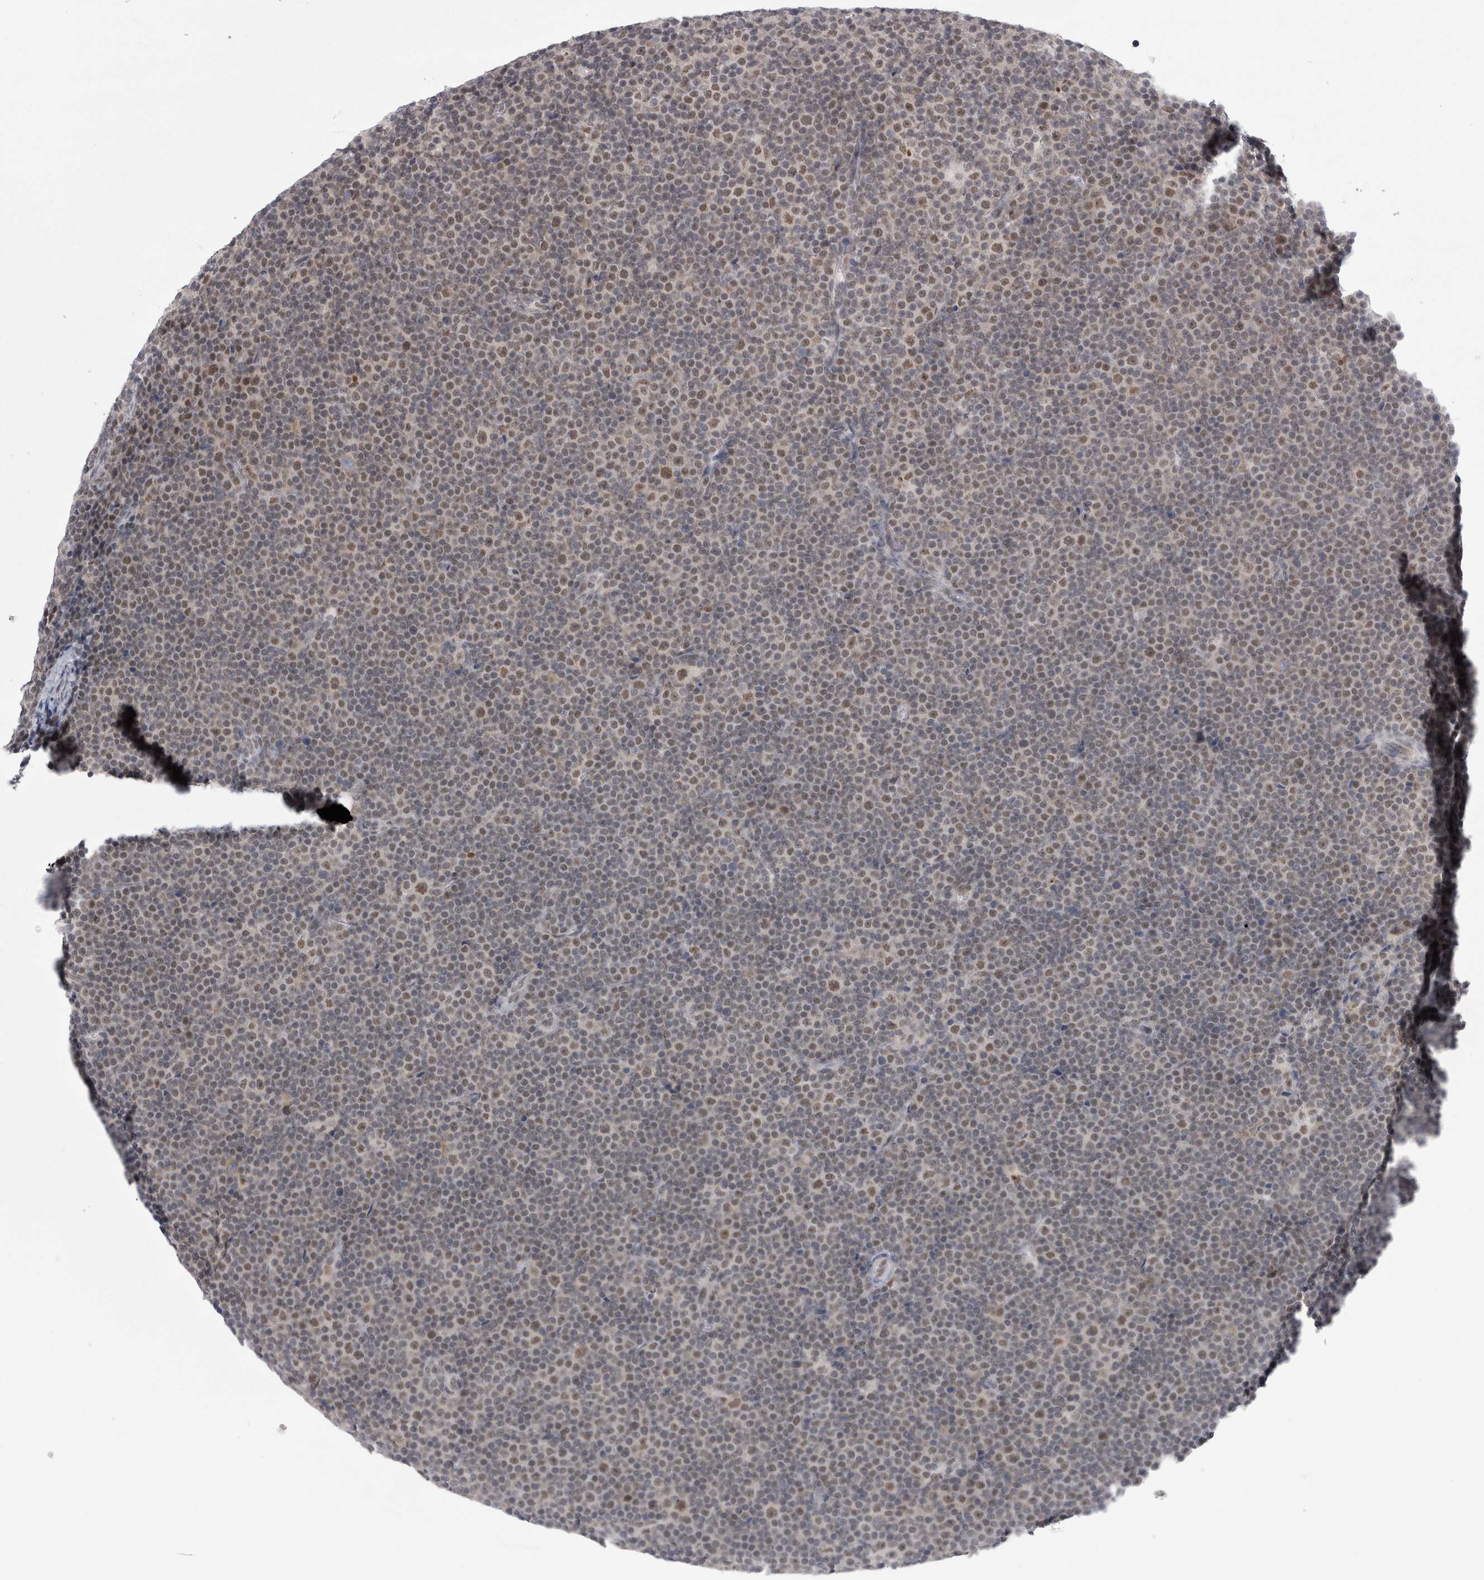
{"staining": {"intensity": "moderate", "quantity": "25%-75%", "location": "nuclear"}, "tissue": "lymphoma", "cell_type": "Tumor cells", "image_type": "cancer", "snomed": [{"axis": "morphology", "description": "Malignant lymphoma, non-Hodgkin's type, Low grade"}, {"axis": "topography", "description": "Lymph node"}], "caption": "Protein expression analysis of human lymphoma reveals moderate nuclear staining in about 25%-75% of tumor cells.", "gene": "PSMB2", "patient": {"sex": "female", "age": 67}}